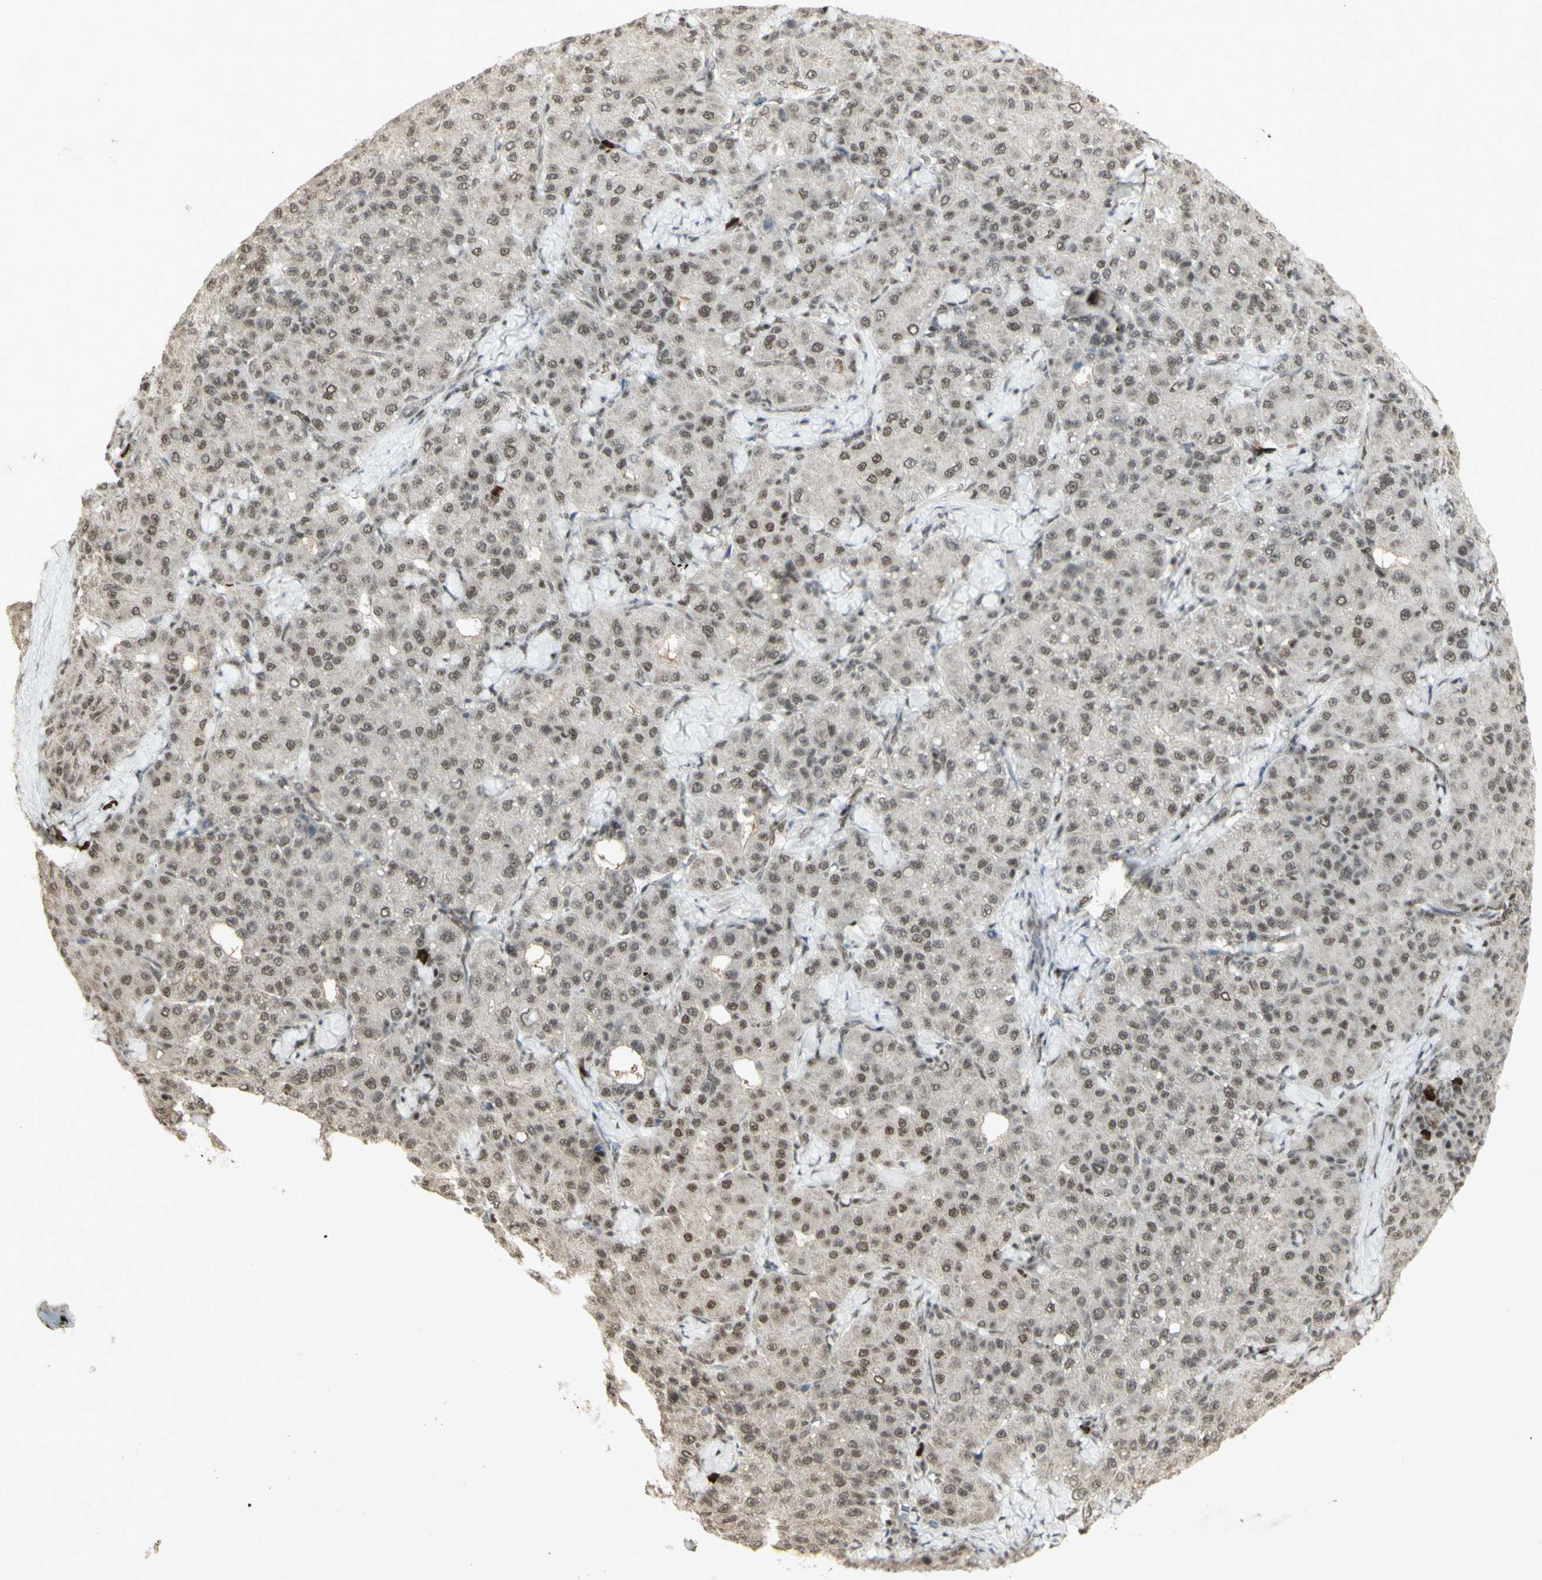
{"staining": {"intensity": "weak", "quantity": ">75%", "location": "nuclear"}, "tissue": "liver cancer", "cell_type": "Tumor cells", "image_type": "cancer", "snomed": [{"axis": "morphology", "description": "Carcinoma, Hepatocellular, NOS"}, {"axis": "topography", "description": "Liver"}], "caption": "High-power microscopy captured an IHC histopathology image of liver hepatocellular carcinoma, revealing weak nuclear staining in approximately >75% of tumor cells. Using DAB (brown) and hematoxylin (blue) stains, captured at high magnification using brightfield microscopy.", "gene": "CCNT1", "patient": {"sex": "male", "age": 65}}